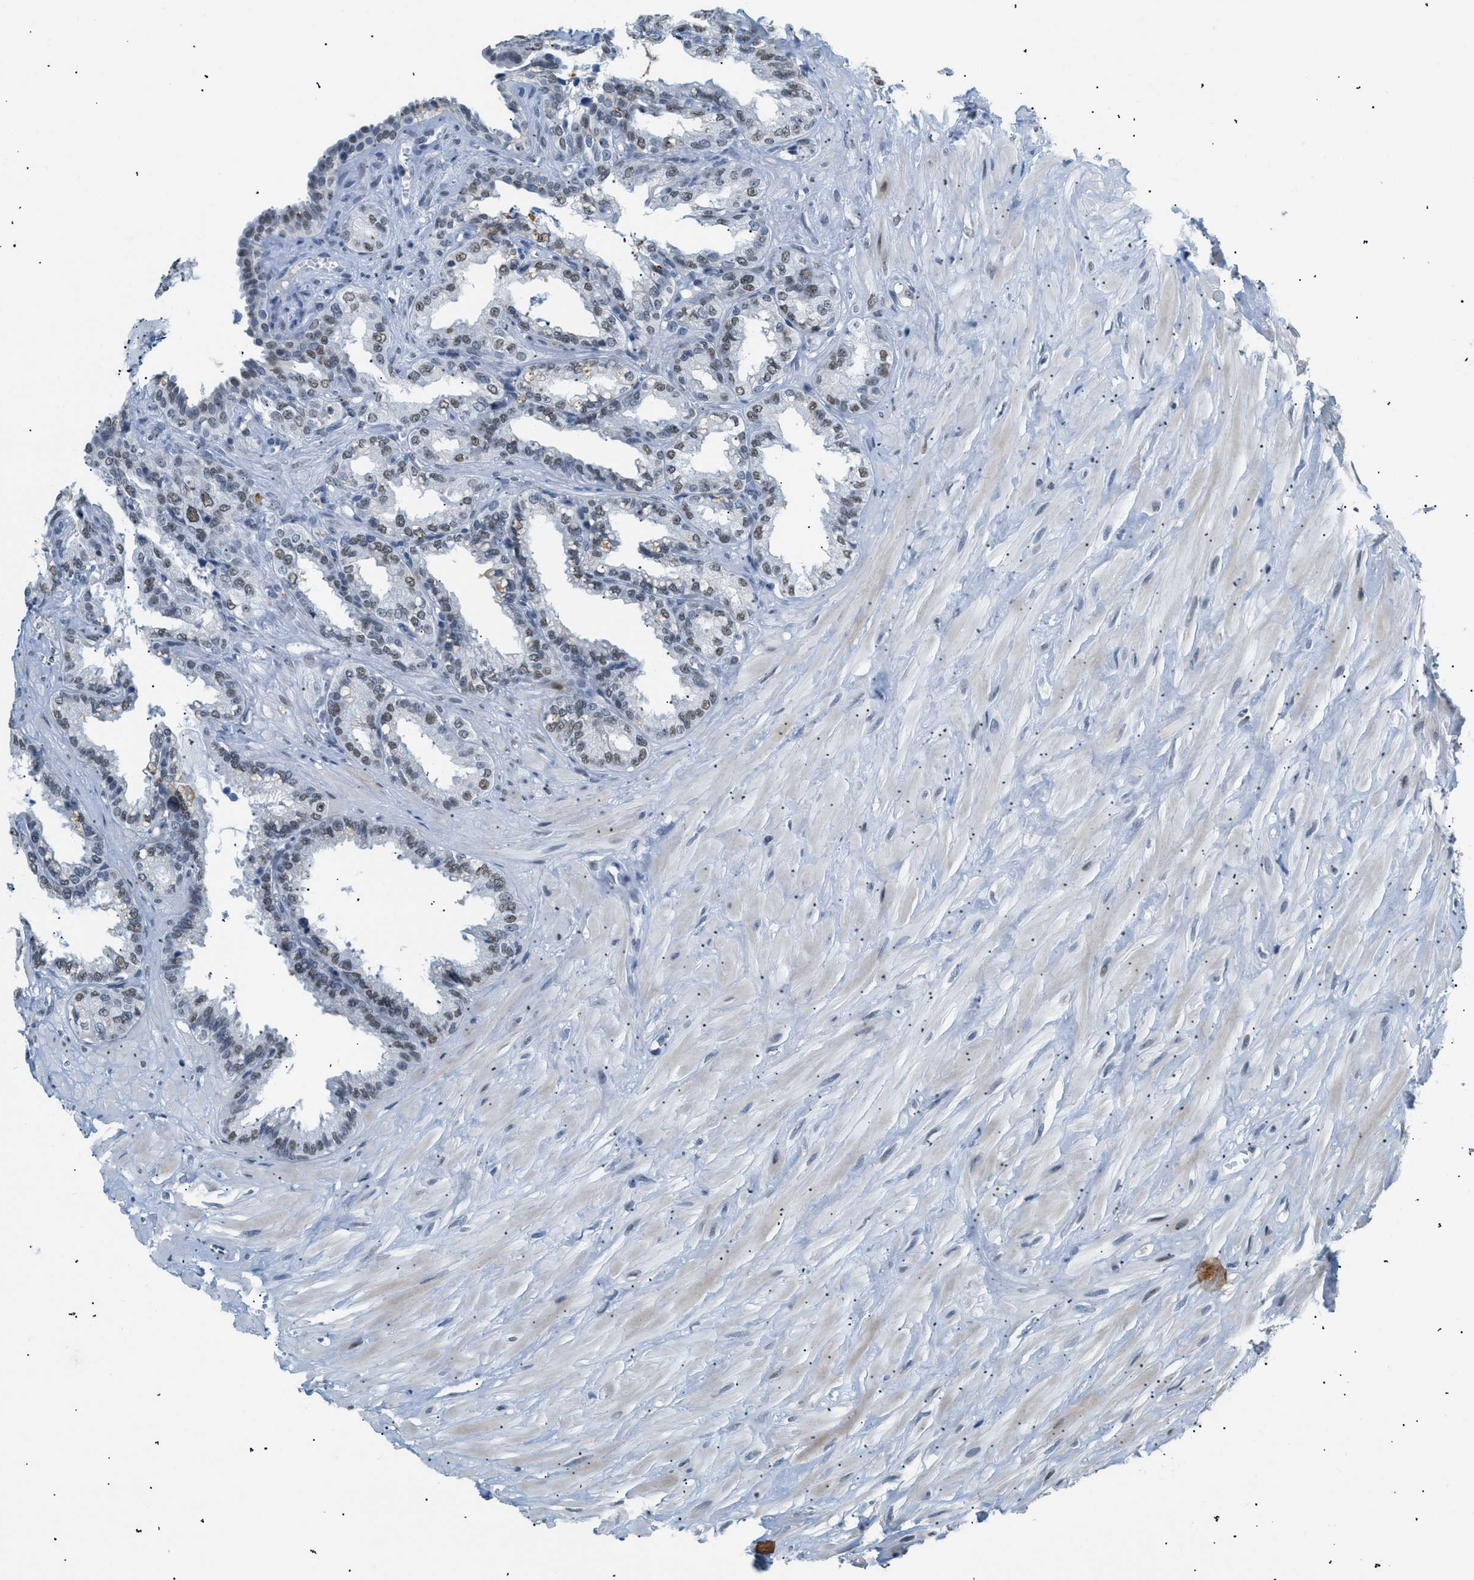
{"staining": {"intensity": "weak", "quantity": "25%-75%", "location": "nuclear"}, "tissue": "seminal vesicle", "cell_type": "Glandular cells", "image_type": "normal", "snomed": [{"axis": "morphology", "description": "Normal tissue, NOS"}, {"axis": "topography", "description": "Seminal veicle"}], "caption": "High-magnification brightfield microscopy of benign seminal vesicle stained with DAB (brown) and counterstained with hematoxylin (blue). glandular cells exhibit weak nuclear positivity is appreciated in approximately25%-75% of cells.", "gene": "KCNC3", "patient": {"sex": "male", "age": 64}}